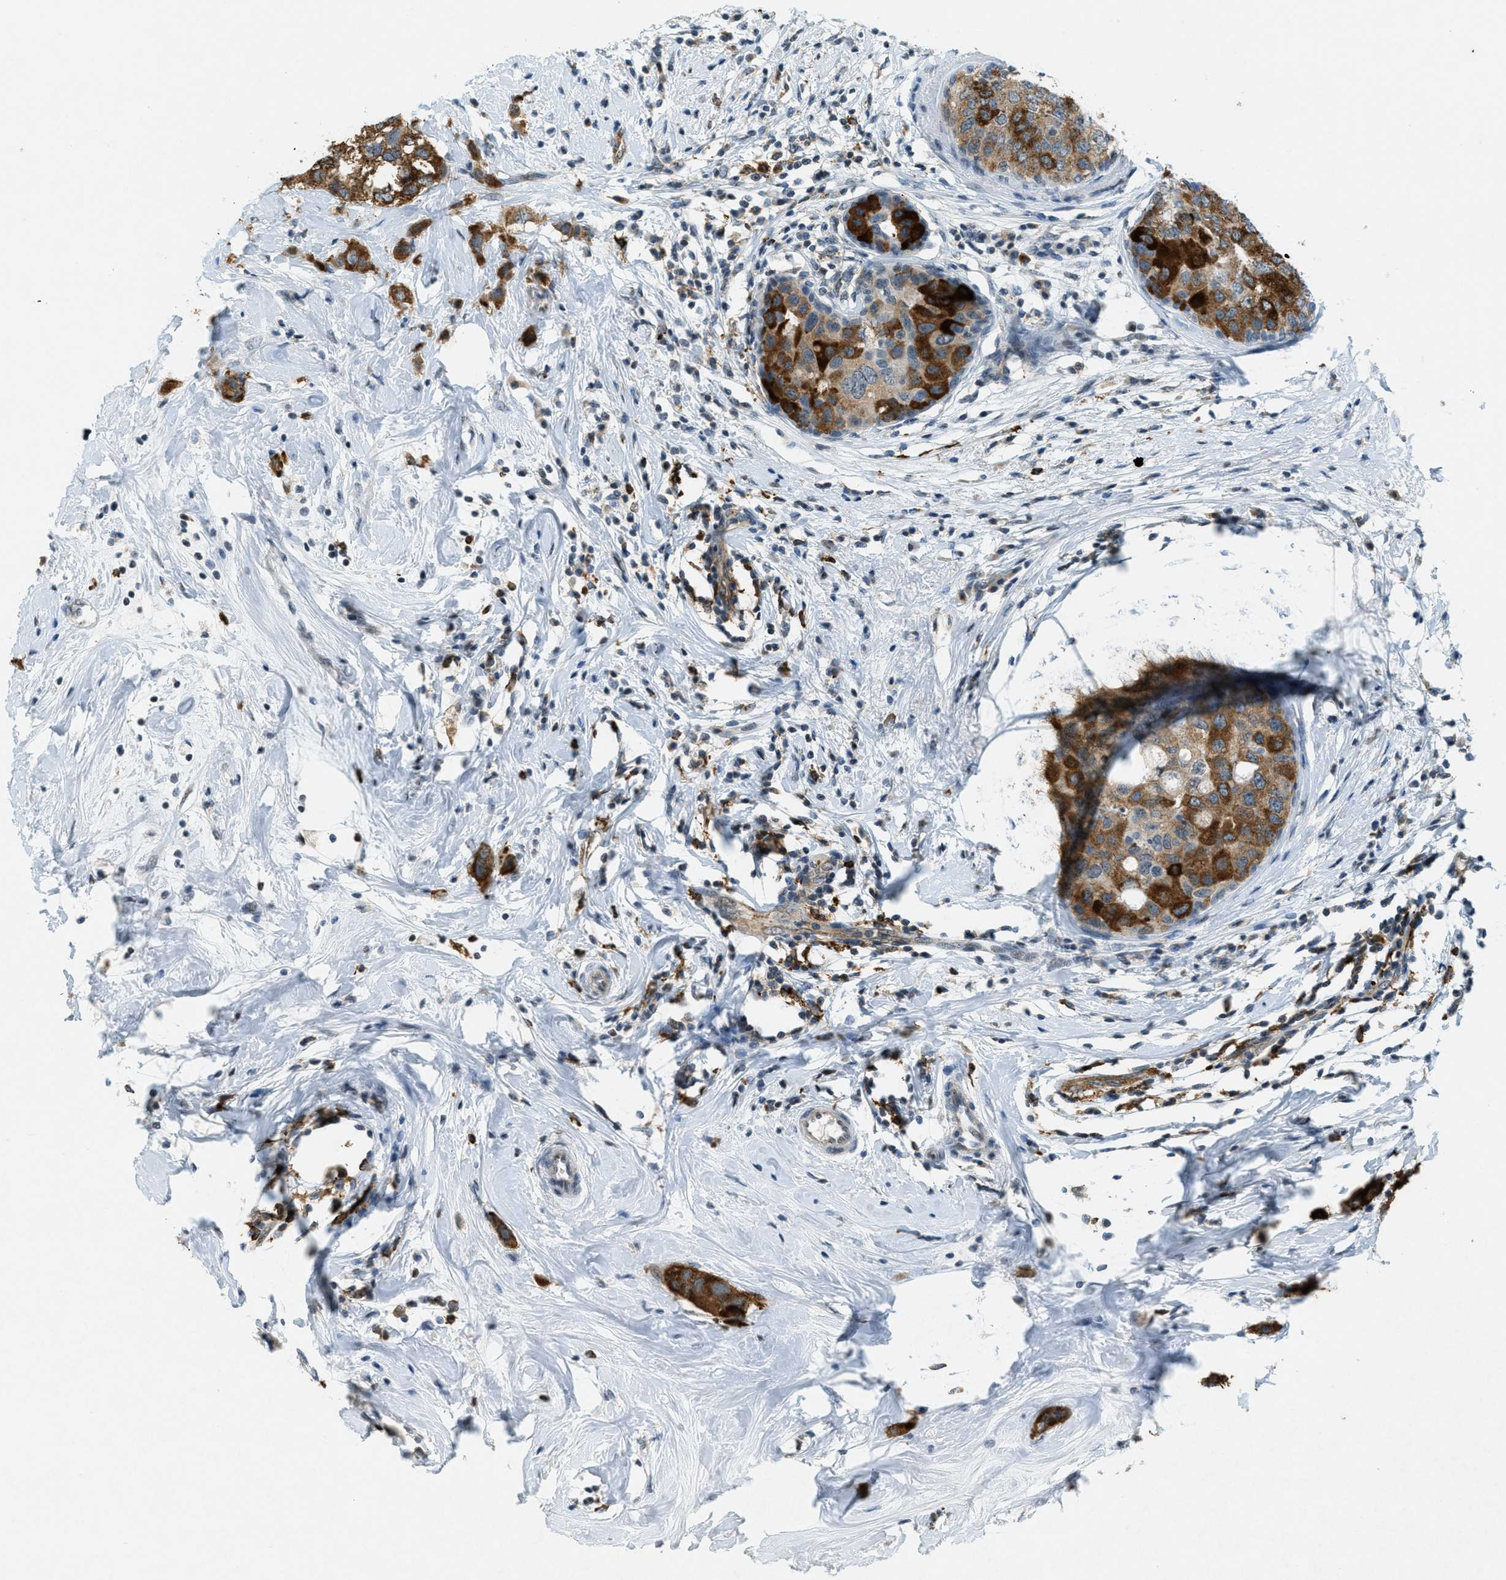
{"staining": {"intensity": "strong", "quantity": ">75%", "location": "cytoplasmic/membranous"}, "tissue": "breast cancer", "cell_type": "Tumor cells", "image_type": "cancer", "snomed": [{"axis": "morphology", "description": "Duct carcinoma"}, {"axis": "topography", "description": "Breast"}], "caption": "Approximately >75% of tumor cells in human breast intraductal carcinoma exhibit strong cytoplasmic/membranous protein positivity as visualized by brown immunohistochemical staining.", "gene": "FYN", "patient": {"sex": "female", "age": 50}}